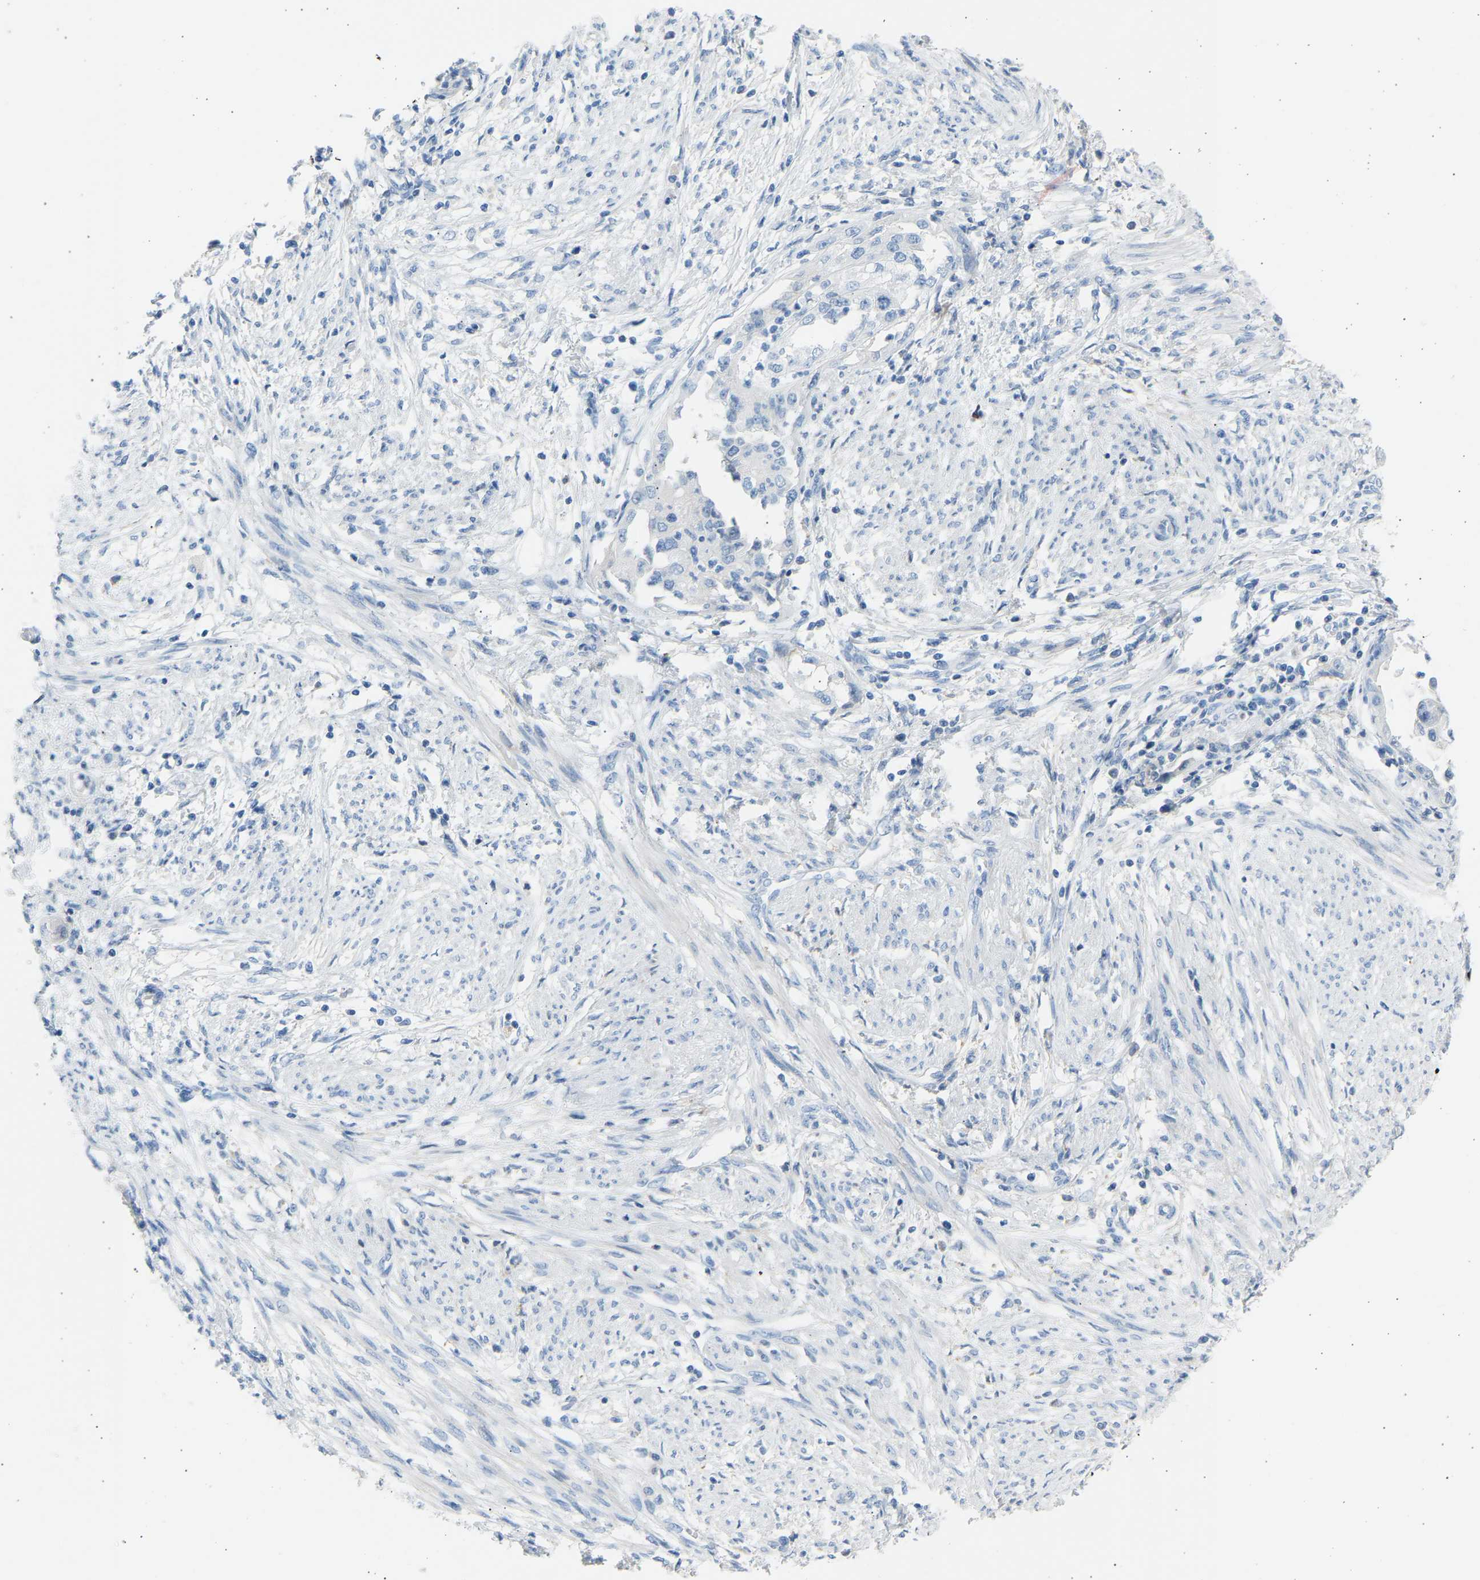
{"staining": {"intensity": "negative", "quantity": "none", "location": "none"}, "tissue": "endometrial cancer", "cell_type": "Tumor cells", "image_type": "cancer", "snomed": [{"axis": "morphology", "description": "Adenocarcinoma, NOS"}, {"axis": "topography", "description": "Endometrium"}], "caption": "DAB immunohistochemical staining of endometrial cancer (adenocarcinoma) reveals no significant positivity in tumor cells.", "gene": "GNAS", "patient": {"sex": "female", "age": 85}}